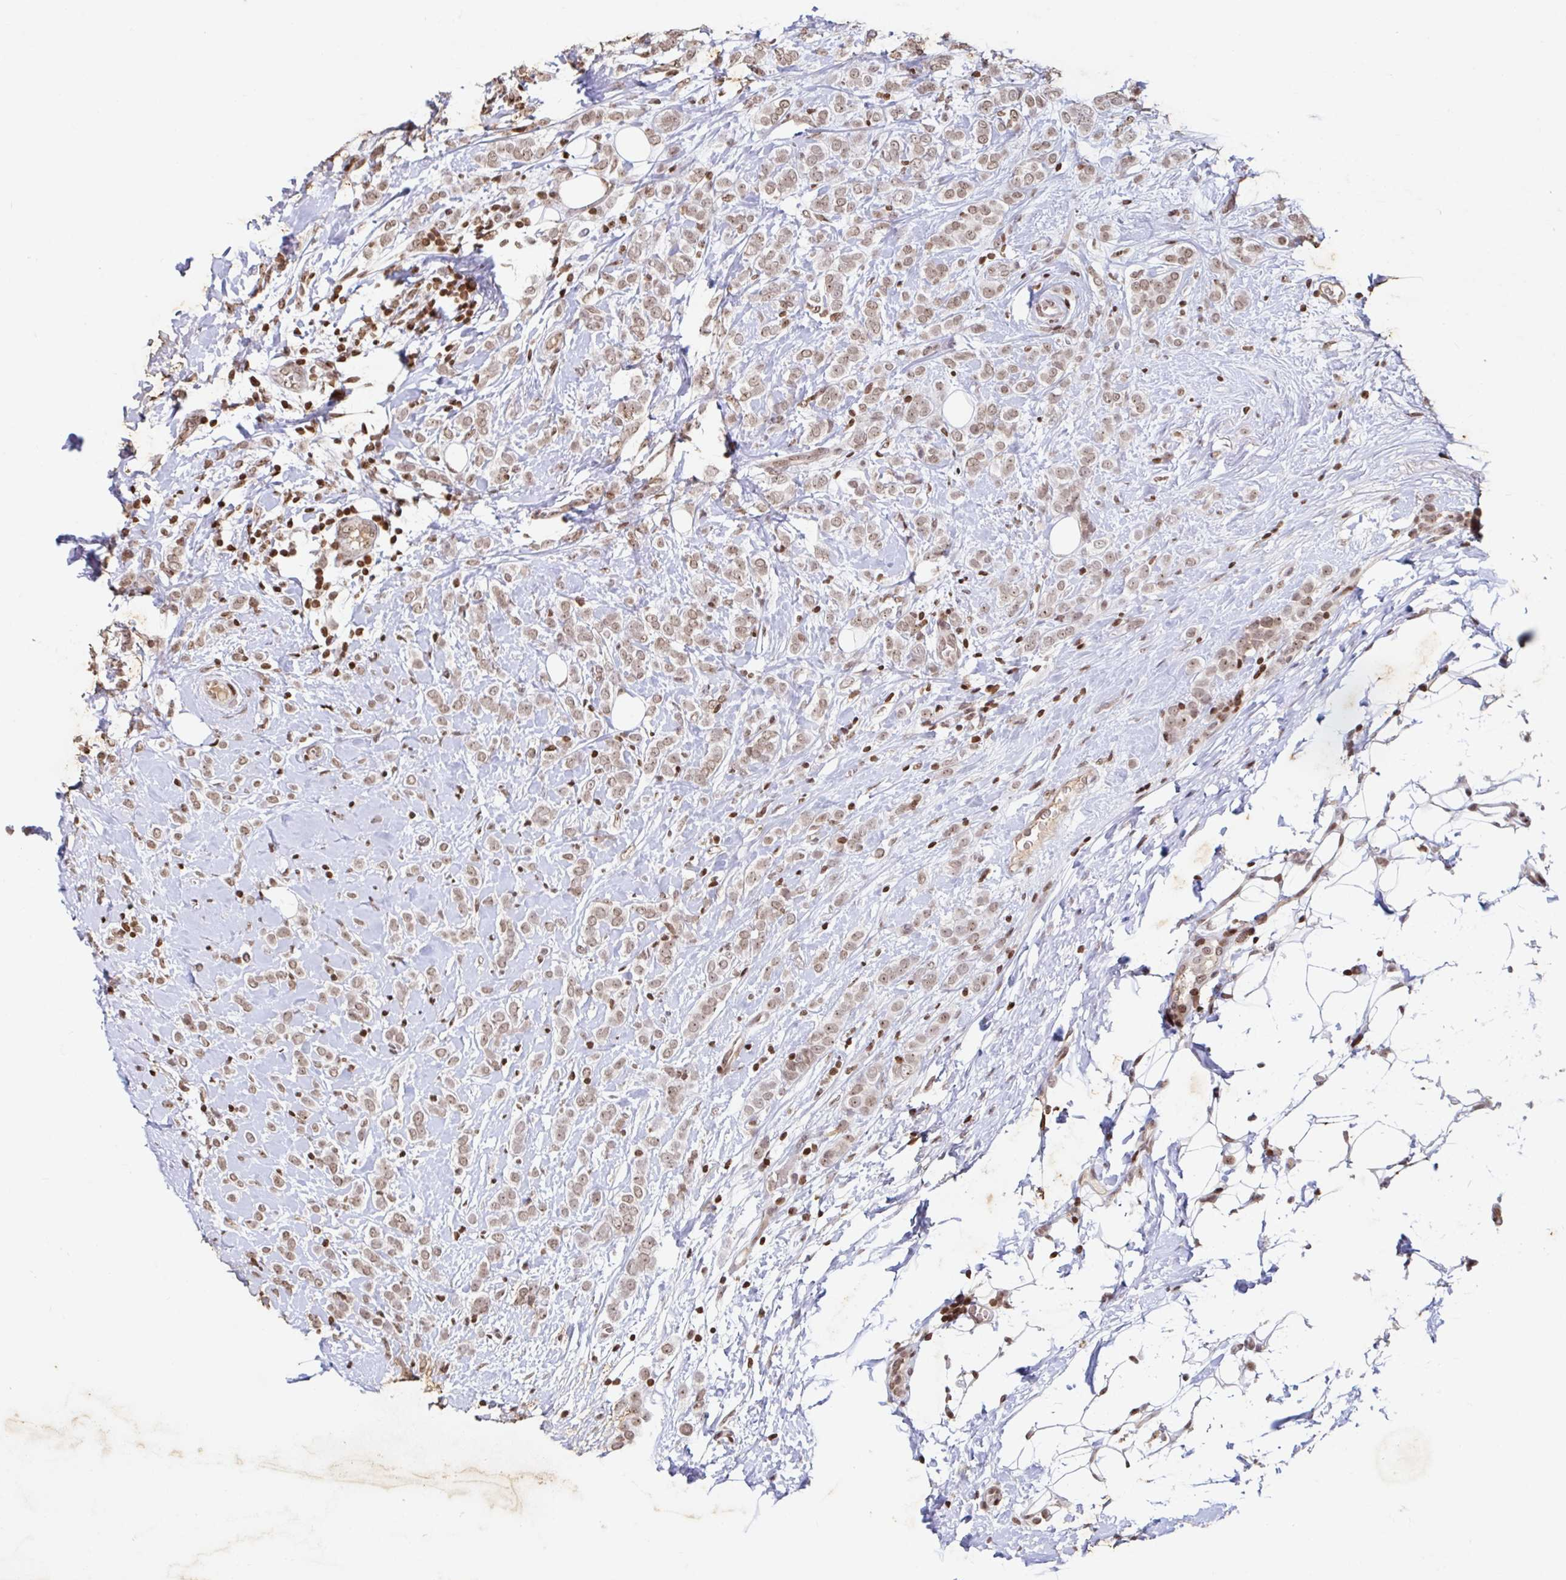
{"staining": {"intensity": "weak", "quantity": ">75%", "location": "nuclear"}, "tissue": "breast cancer", "cell_type": "Tumor cells", "image_type": "cancer", "snomed": [{"axis": "morphology", "description": "Lobular carcinoma"}, {"axis": "topography", "description": "Breast"}], "caption": "Weak nuclear positivity is present in about >75% of tumor cells in breast cancer (lobular carcinoma).", "gene": "C19orf53", "patient": {"sex": "female", "age": 49}}